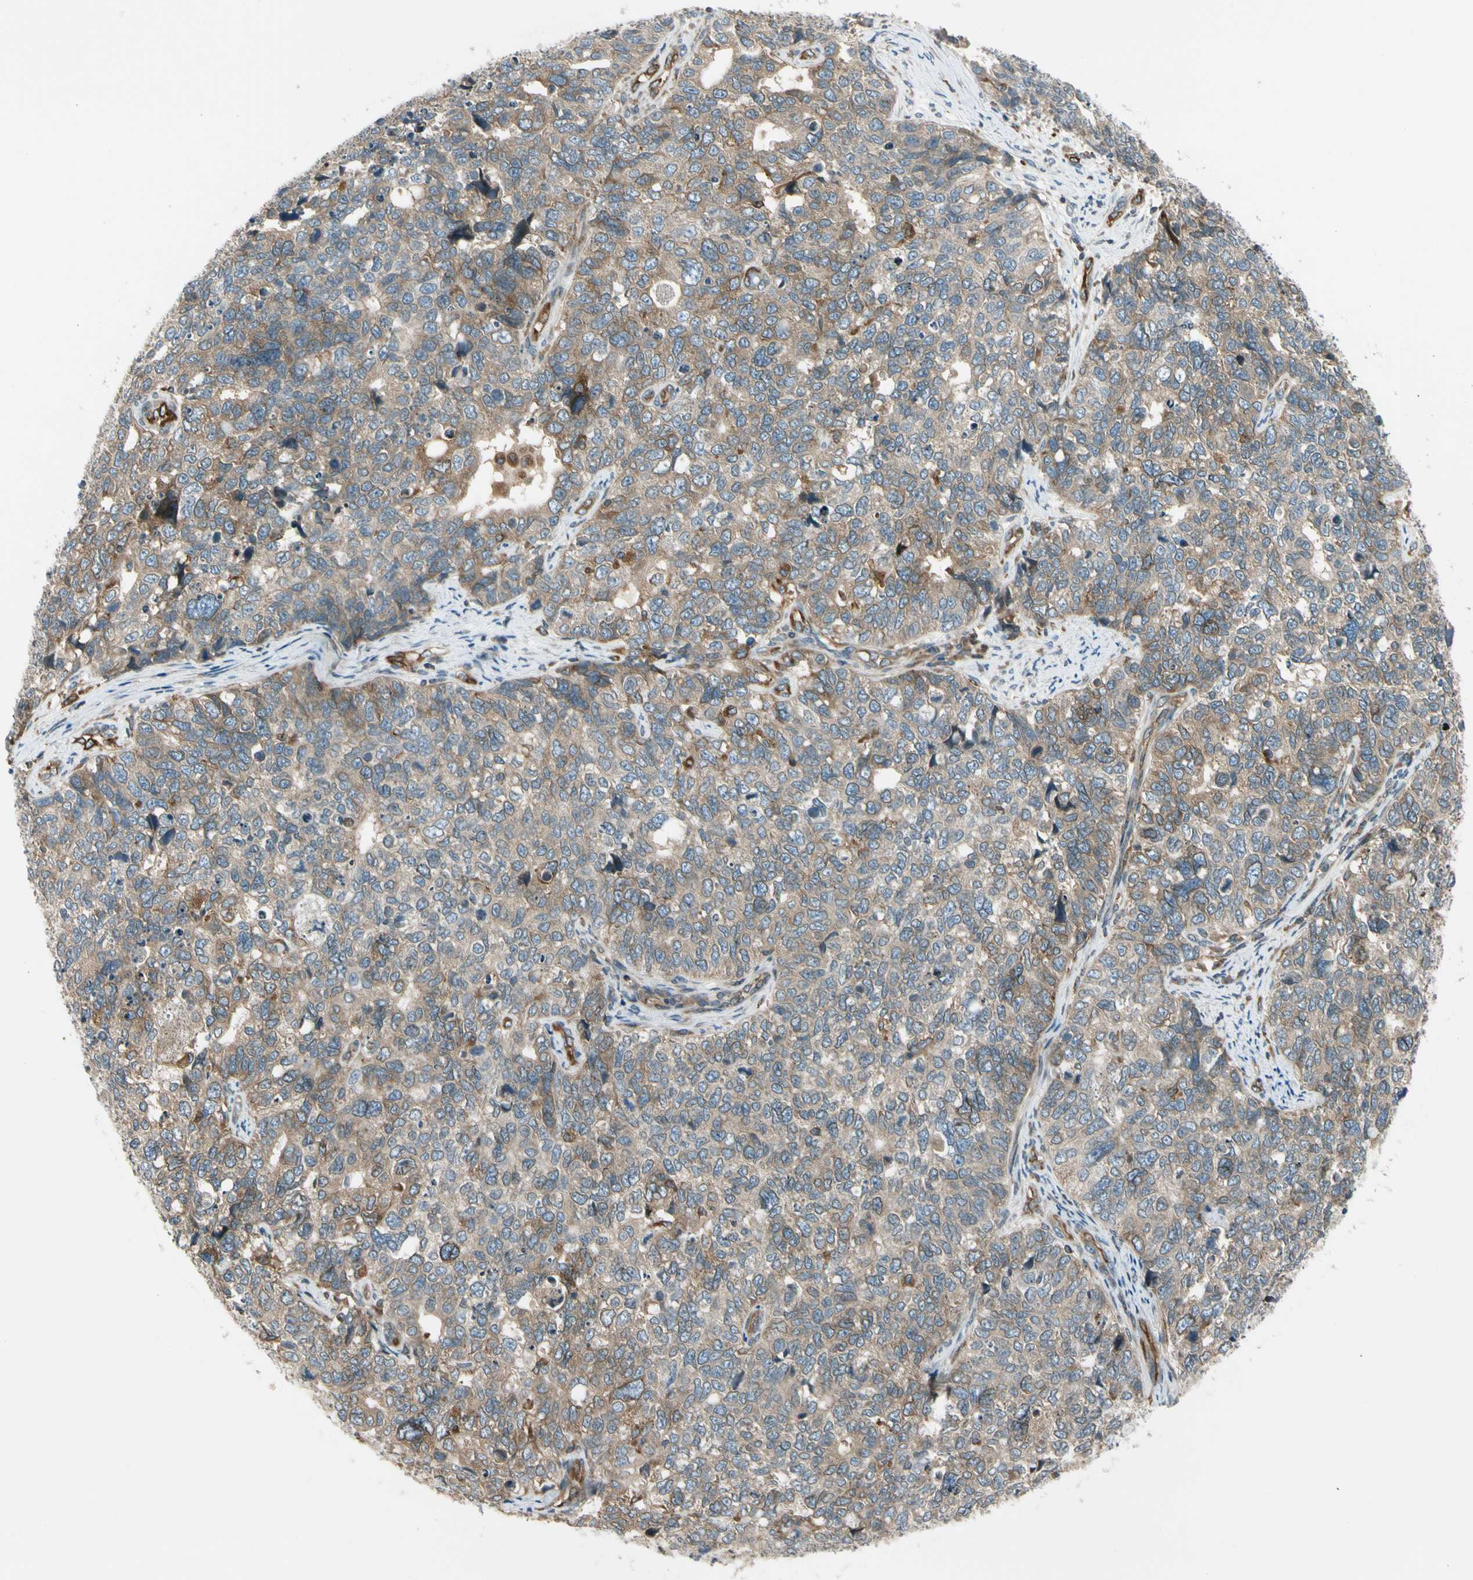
{"staining": {"intensity": "weak", "quantity": ">75%", "location": "cytoplasmic/membranous"}, "tissue": "cervical cancer", "cell_type": "Tumor cells", "image_type": "cancer", "snomed": [{"axis": "morphology", "description": "Squamous cell carcinoma, NOS"}, {"axis": "topography", "description": "Cervix"}], "caption": "Immunohistochemistry staining of cervical cancer (squamous cell carcinoma), which reveals low levels of weak cytoplasmic/membranous positivity in approximately >75% of tumor cells indicating weak cytoplasmic/membranous protein positivity. The staining was performed using DAB (3,3'-diaminobenzidine) (brown) for protein detection and nuclei were counterstained in hematoxylin (blue).", "gene": "TRIO", "patient": {"sex": "female", "age": 63}}